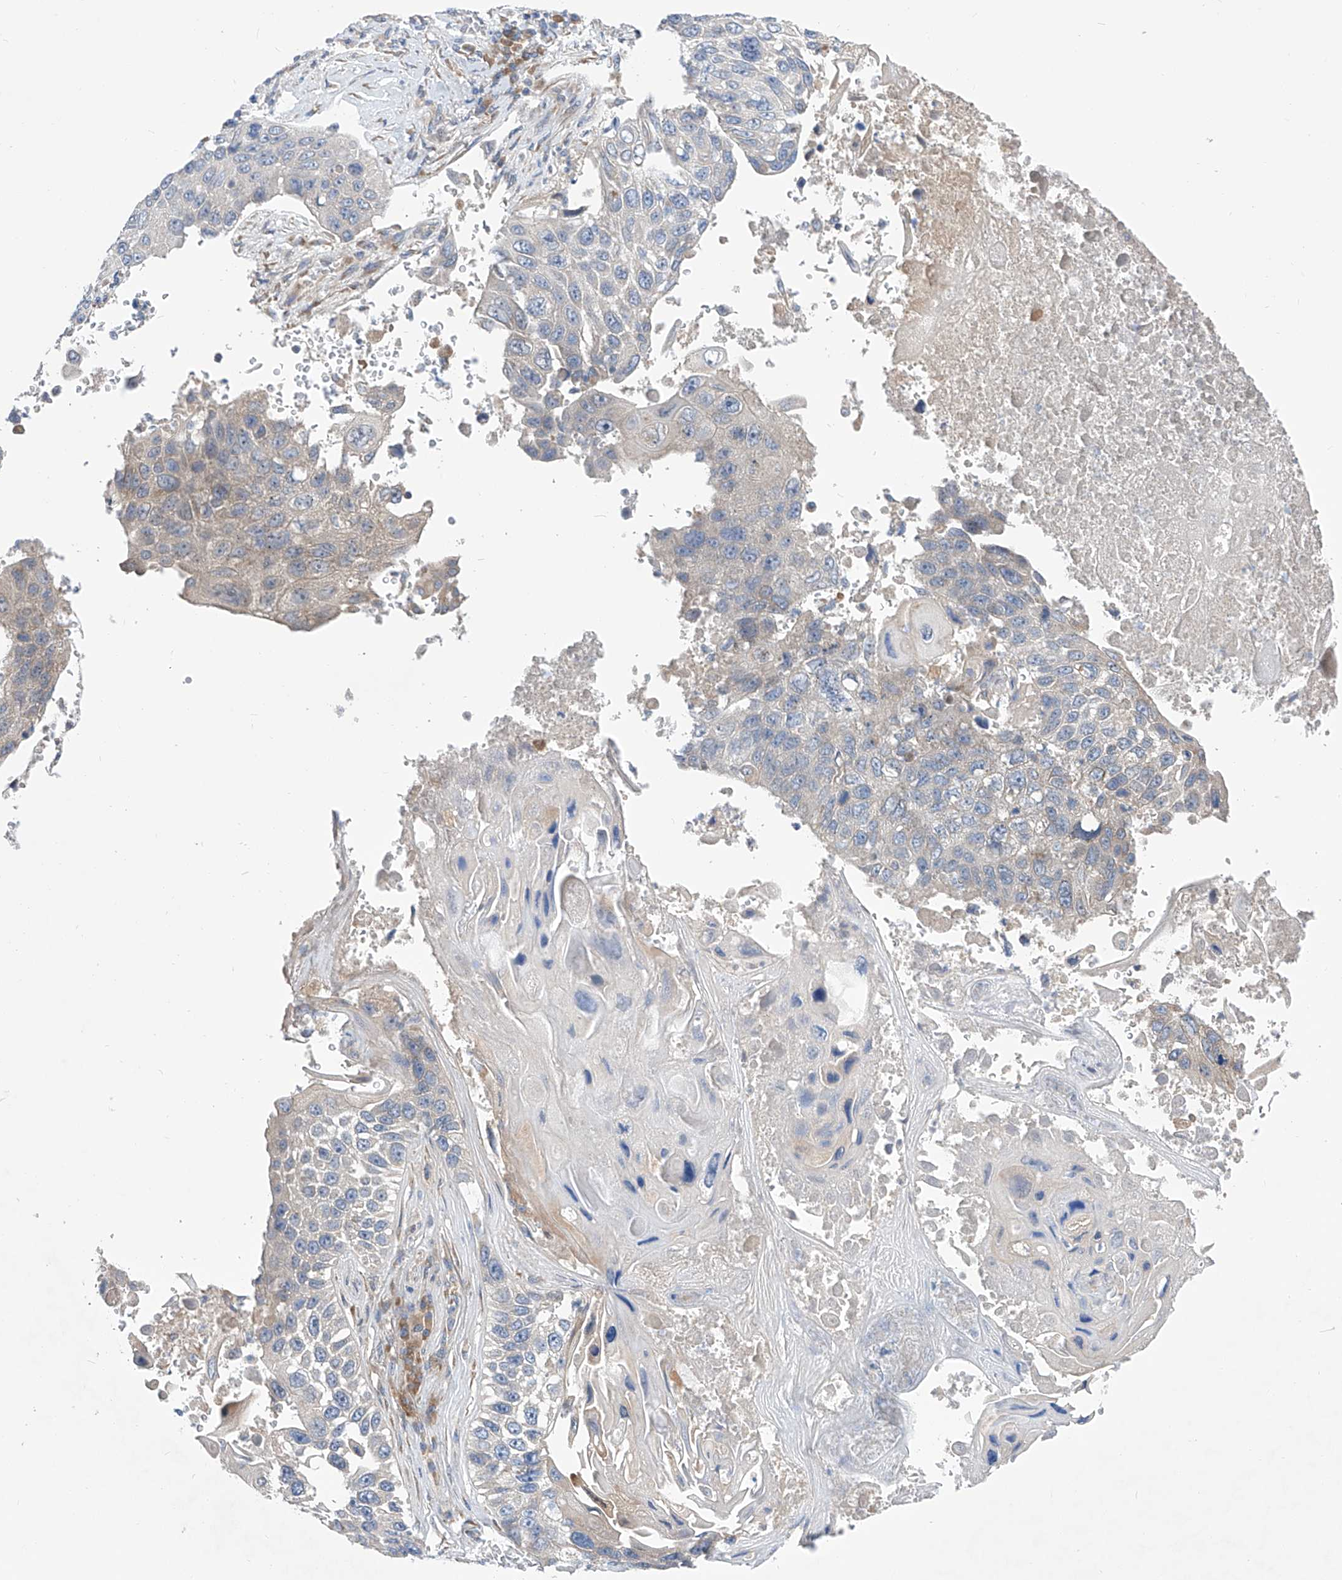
{"staining": {"intensity": "negative", "quantity": "none", "location": "none"}, "tissue": "lung cancer", "cell_type": "Tumor cells", "image_type": "cancer", "snomed": [{"axis": "morphology", "description": "Squamous cell carcinoma, NOS"}, {"axis": "topography", "description": "Lung"}], "caption": "Immunohistochemical staining of human squamous cell carcinoma (lung) reveals no significant expression in tumor cells. The staining is performed using DAB (3,3'-diaminobenzidine) brown chromogen with nuclei counter-stained in using hematoxylin.", "gene": "UFL1", "patient": {"sex": "male", "age": 61}}